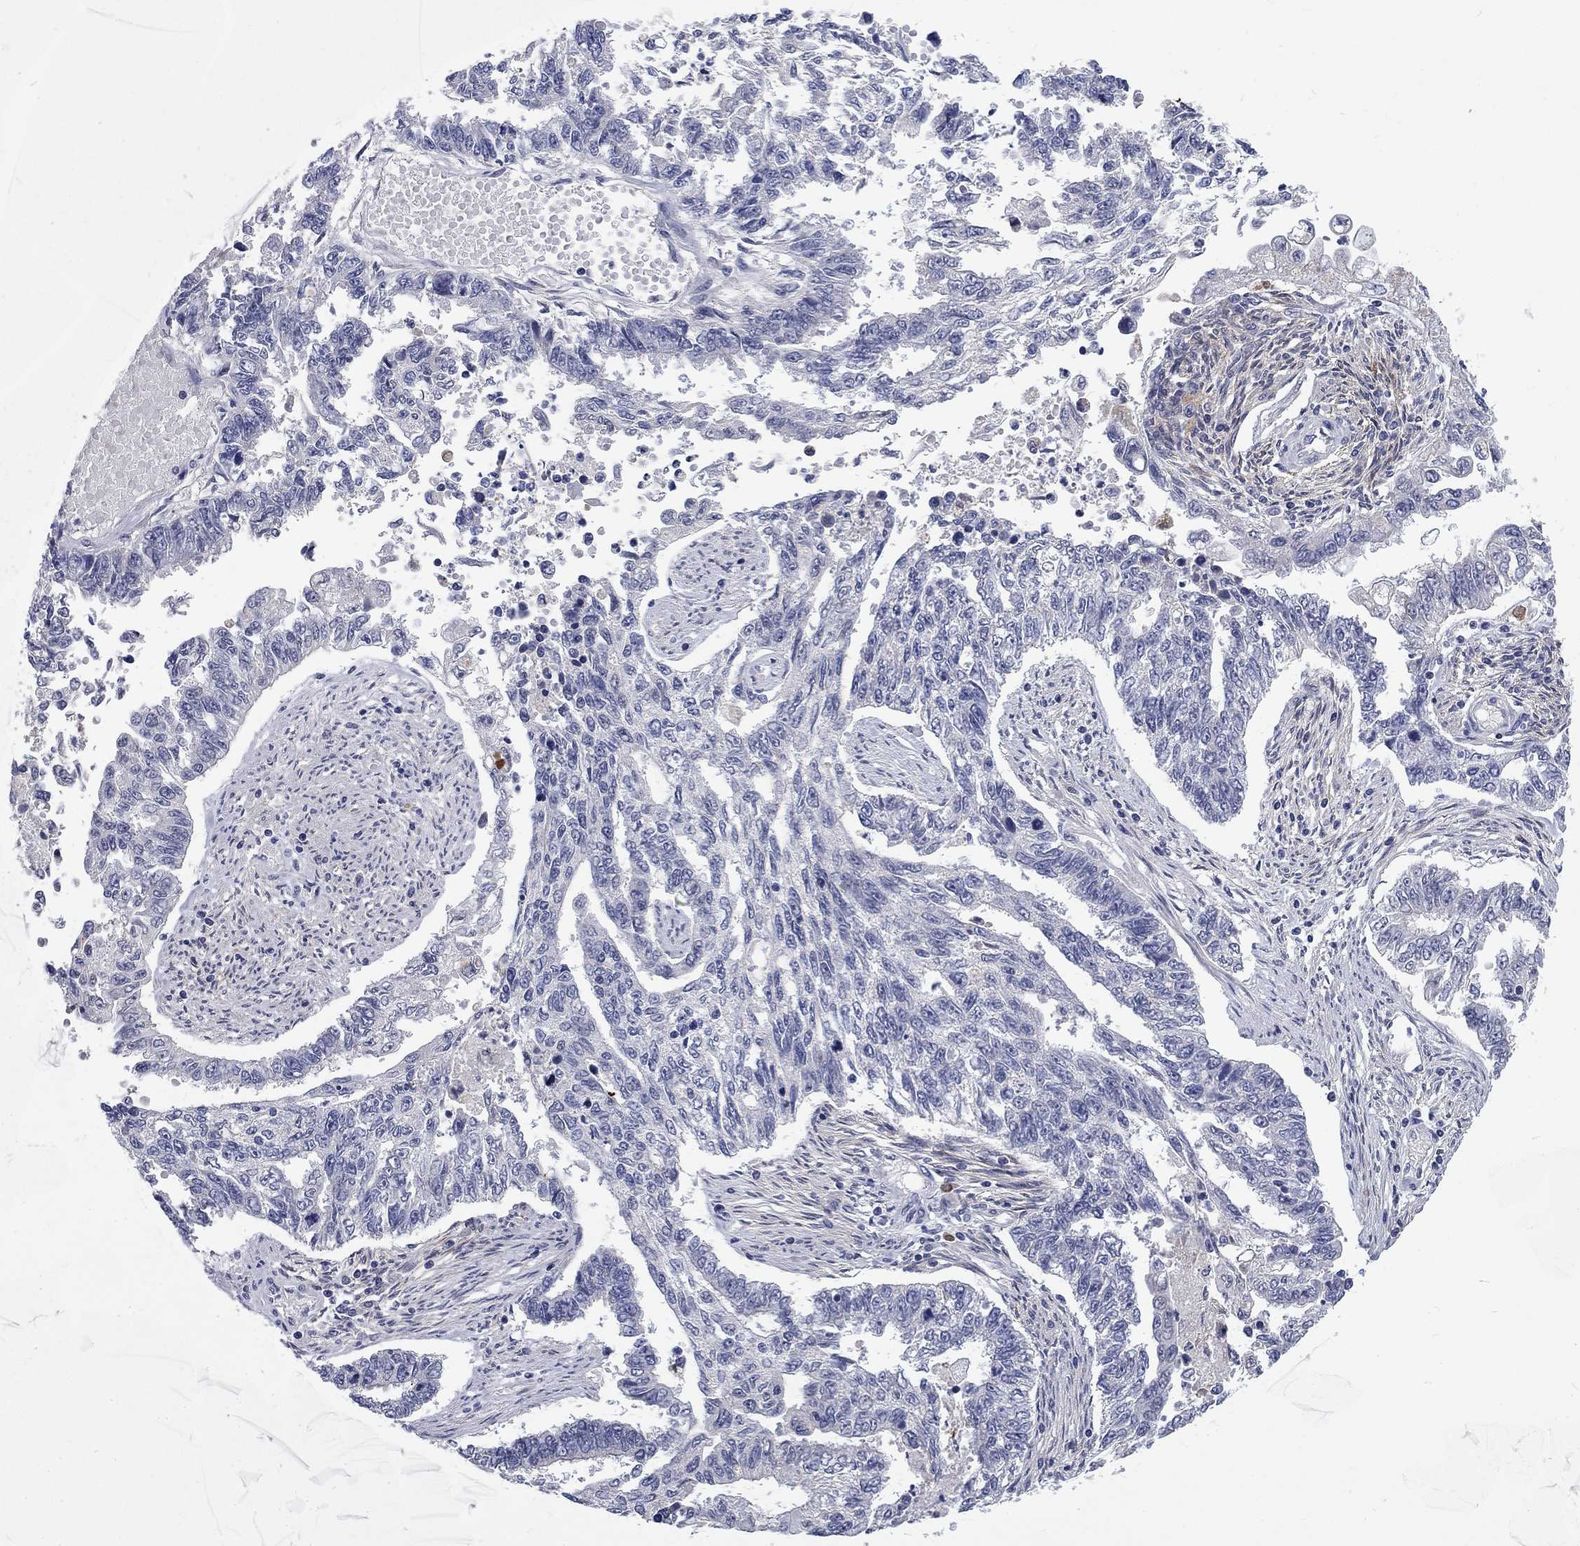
{"staining": {"intensity": "negative", "quantity": "none", "location": "none"}, "tissue": "endometrial cancer", "cell_type": "Tumor cells", "image_type": "cancer", "snomed": [{"axis": "morphology", "description": "Adenocarcinoma, NOS"}, {"axis": "topography", "description": "Uterus"}], "caption": "Image shows no protein expression in tumor cells of endometrial adenocarcinoma tissue.", "gene": "PHKA1", "patient": {"sex": "female", "age": 59}}